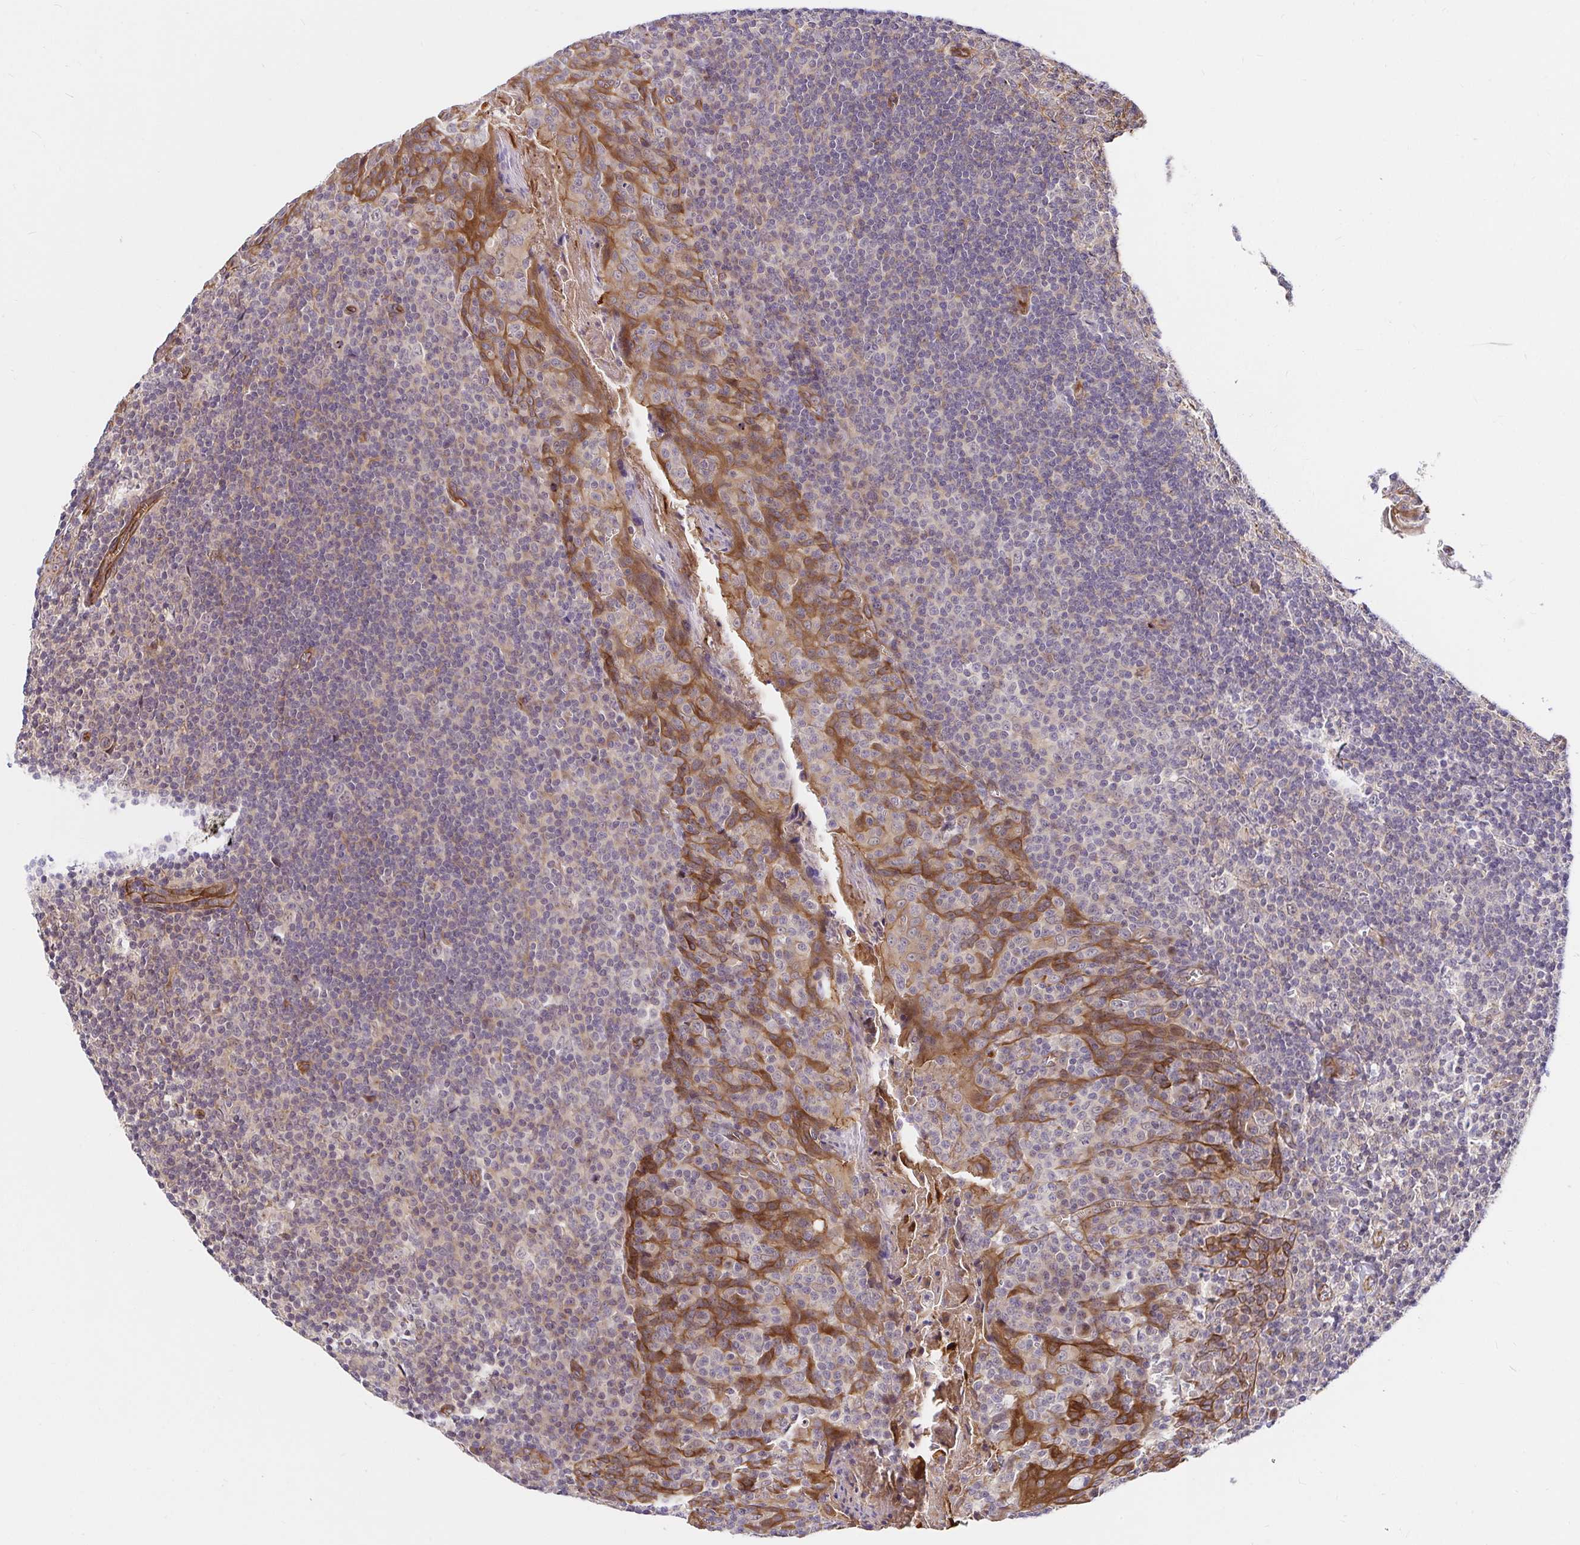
{"staining": {"intensity": "weak", "quantity": "<25%", "location": "cytoplasmic/membranous"}, "tissue": "tonsil", "cell_type": "Germinal center cells", "image_type": "normal", "snomed": [{"axis": "morphology", "description": "Normal tissue, NOS"}, {"axis": "topography", "description": "Tonsil"}], "caption": "IHC of unremarkable human tonsil shows no staining in germinal center cells. Nuclei are stained in blue.", "gene": "TRIM55", "patient": {"sex": "male", "age": 27}}